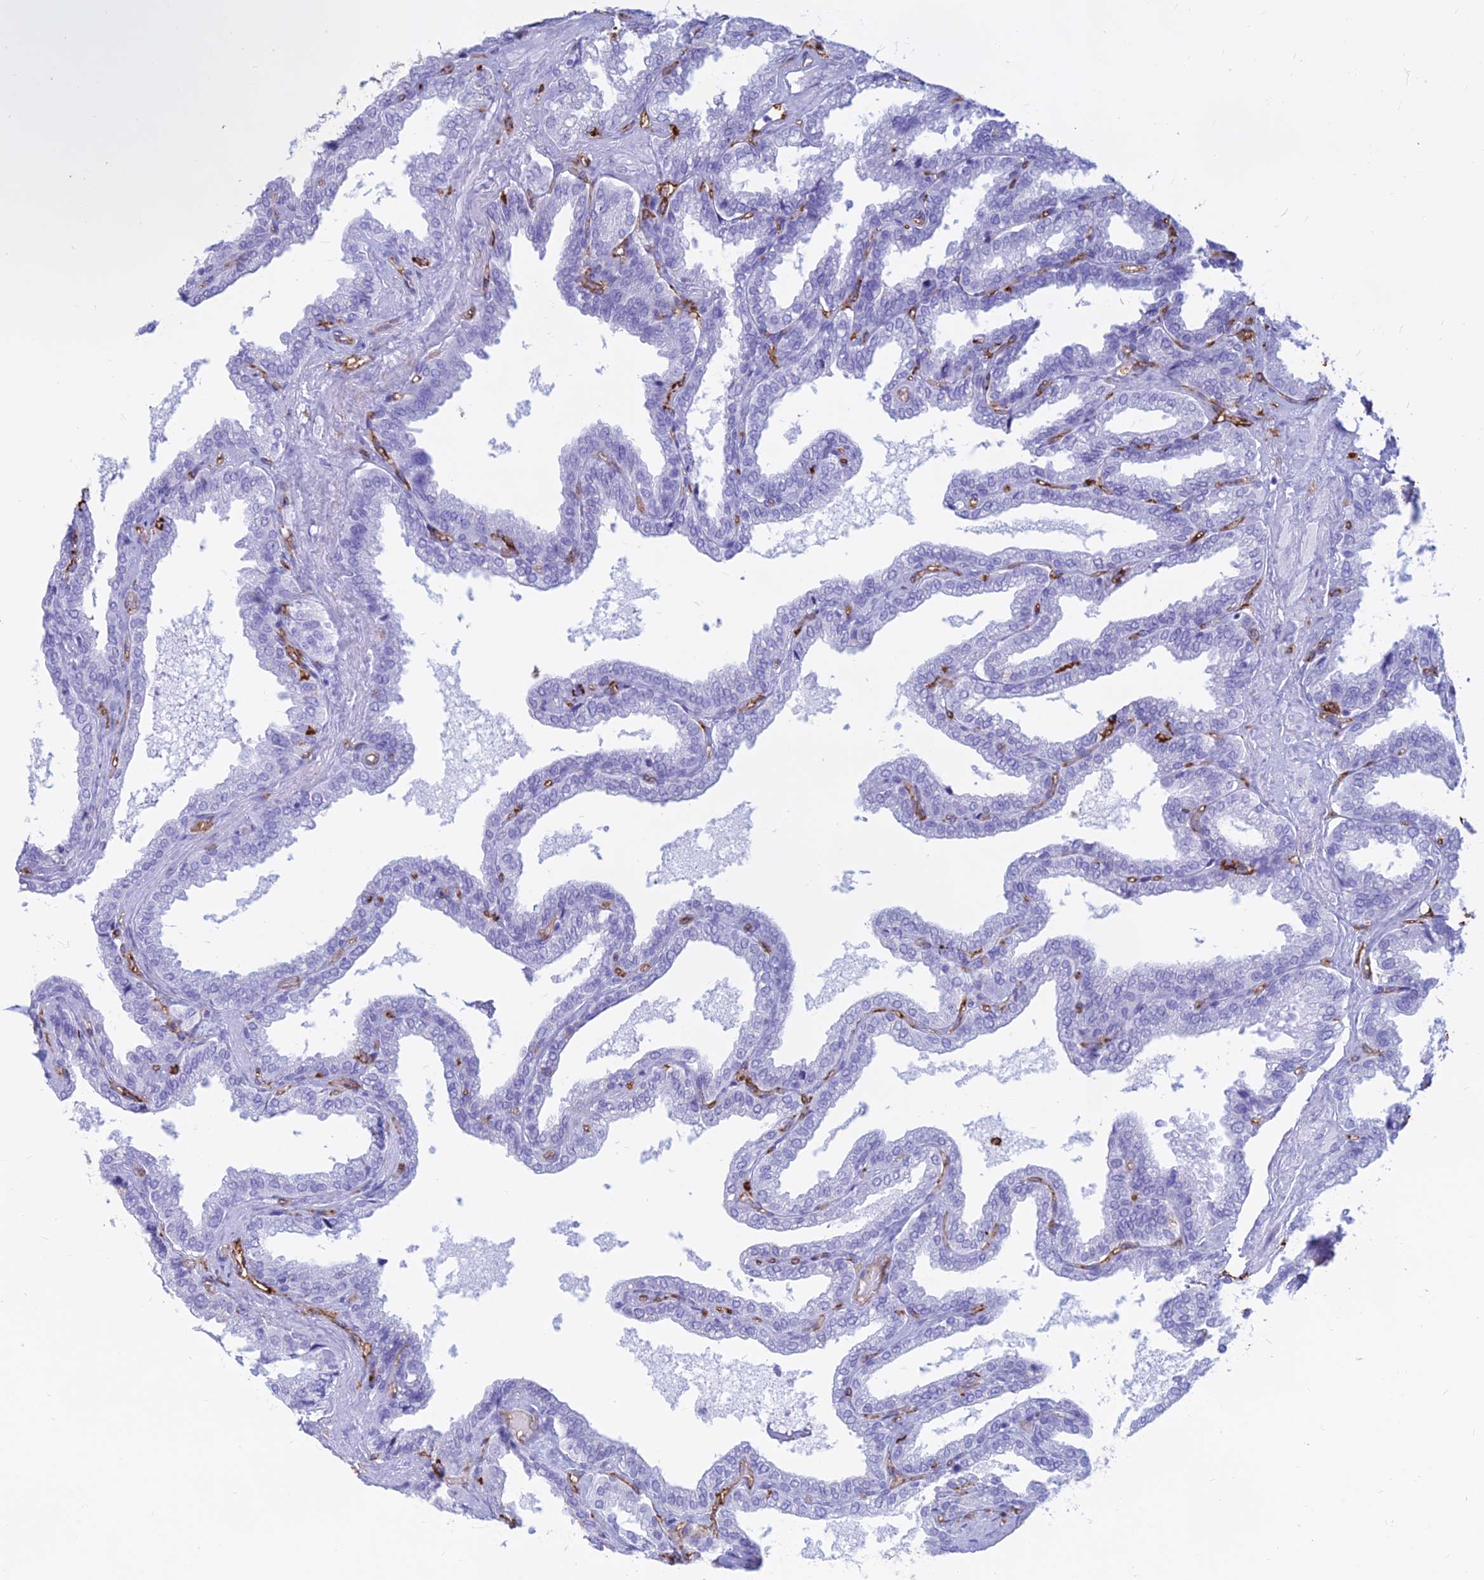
{"staining": {"intensity": "negative", "quantity": "none", "location": "none"}, "tissue": "seminal vesicle", "cell_type": "Glandular cells", "image_type": "normal", "snomed": [{"axis": "morphology", "description": "Normal tissue, NOS"}, {"axis": "topography", "description": "Seminal veicle"}], "caption": "Histopathology image shows no protein staining in glandular cells of benign seminal vesicle. Nuclei are stained in blue.", "gene": "HLA", "patient": {"sex": "male", "age": 46}}